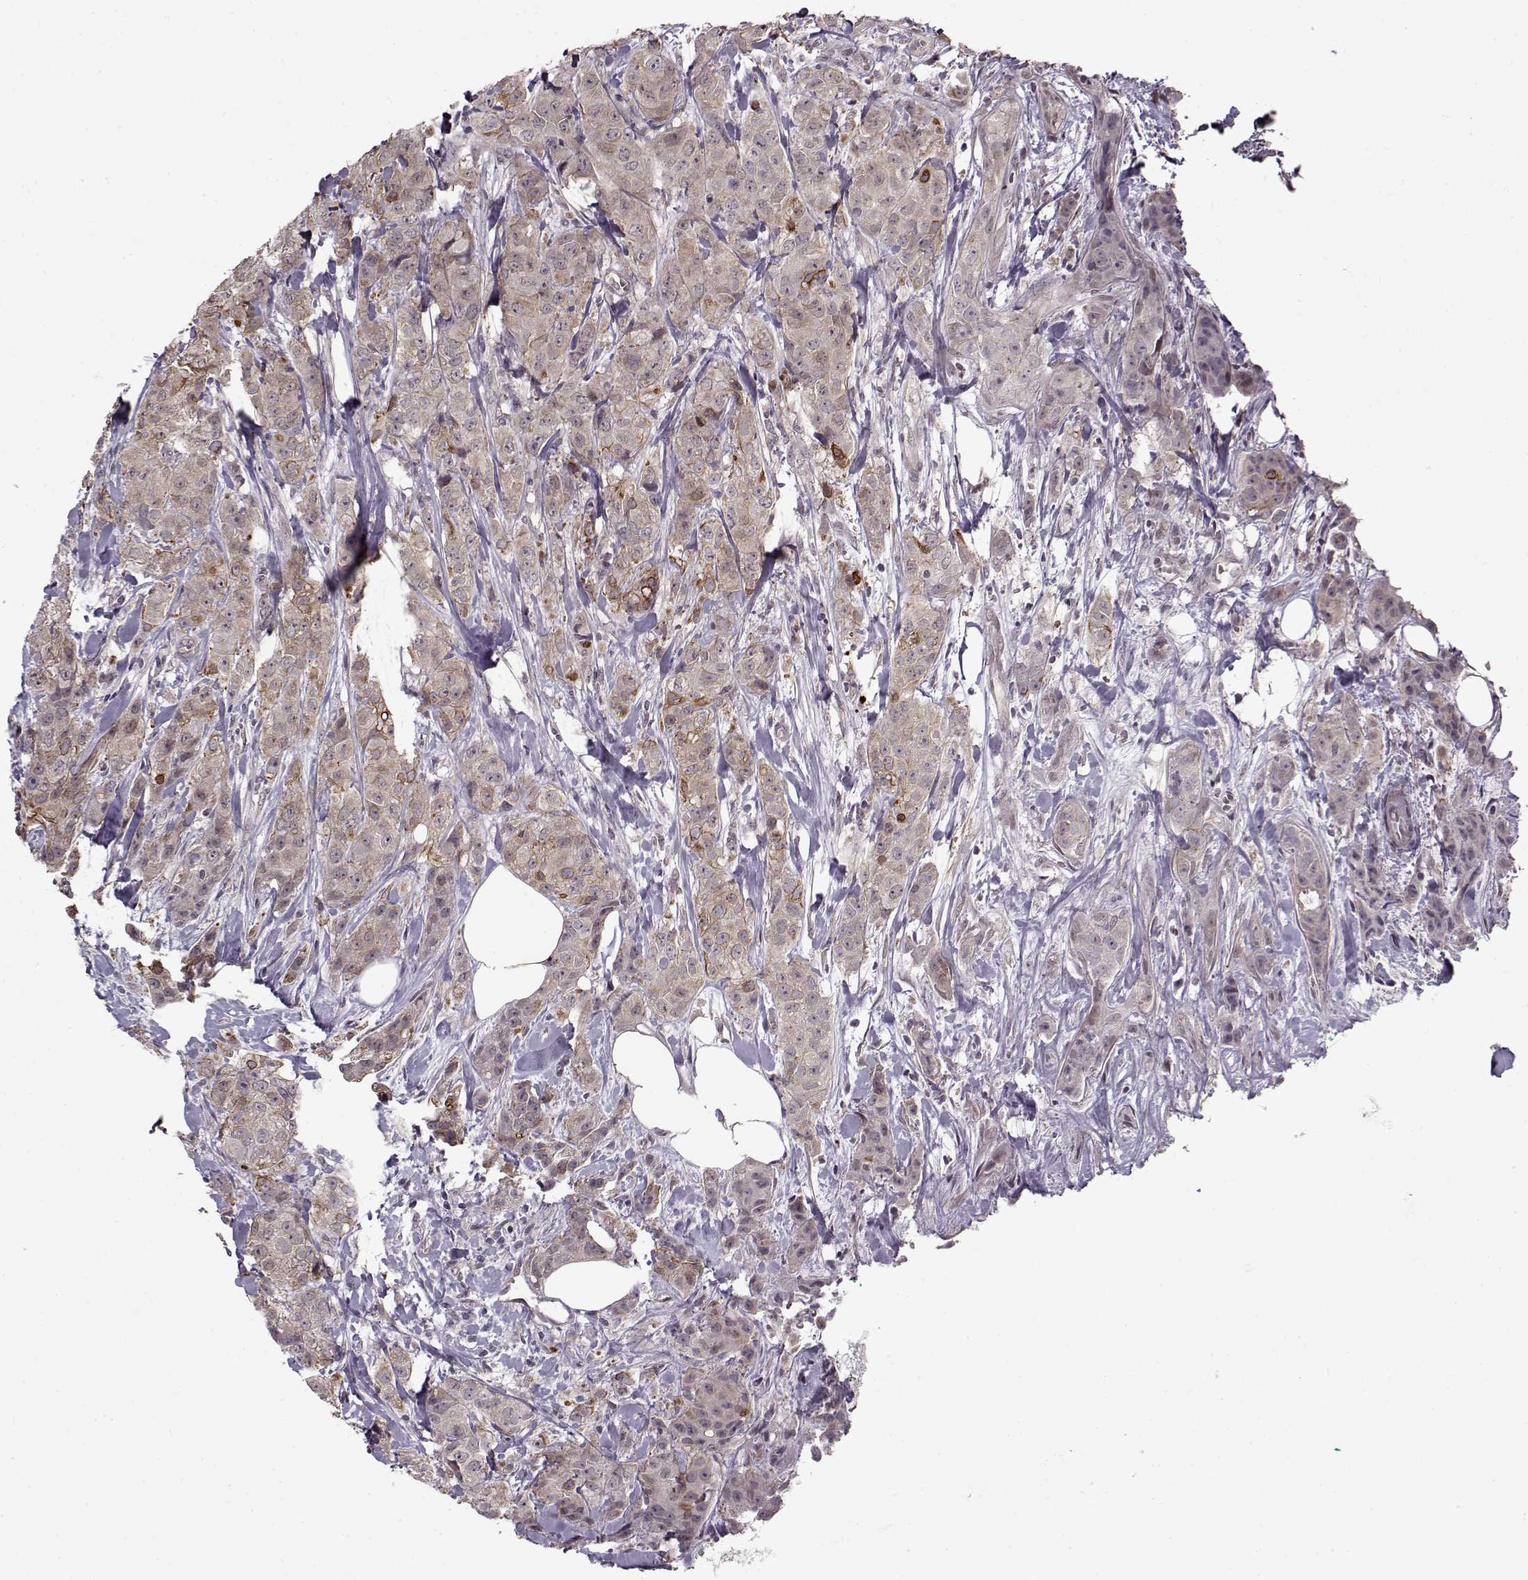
{"staining": {"intensity": "strong", "quantity": "<25%", "location": "cytoplasmic/membranous"}, "tissue": "breast cancer", "cell_type": "Tumor cells", "image_type": "cancer", "snomed": [{"axis": "morphology", "description": "Duct carcinoma"}, {"axis": "topography", "description": "Breast"}], "caption": "Strong cytoplasmic/membranous positivity is seen in approximately <25% of tumor cells in breast cancer.", "gene": "DENND4B", "patient": {"sex": "female", "age": 43}}